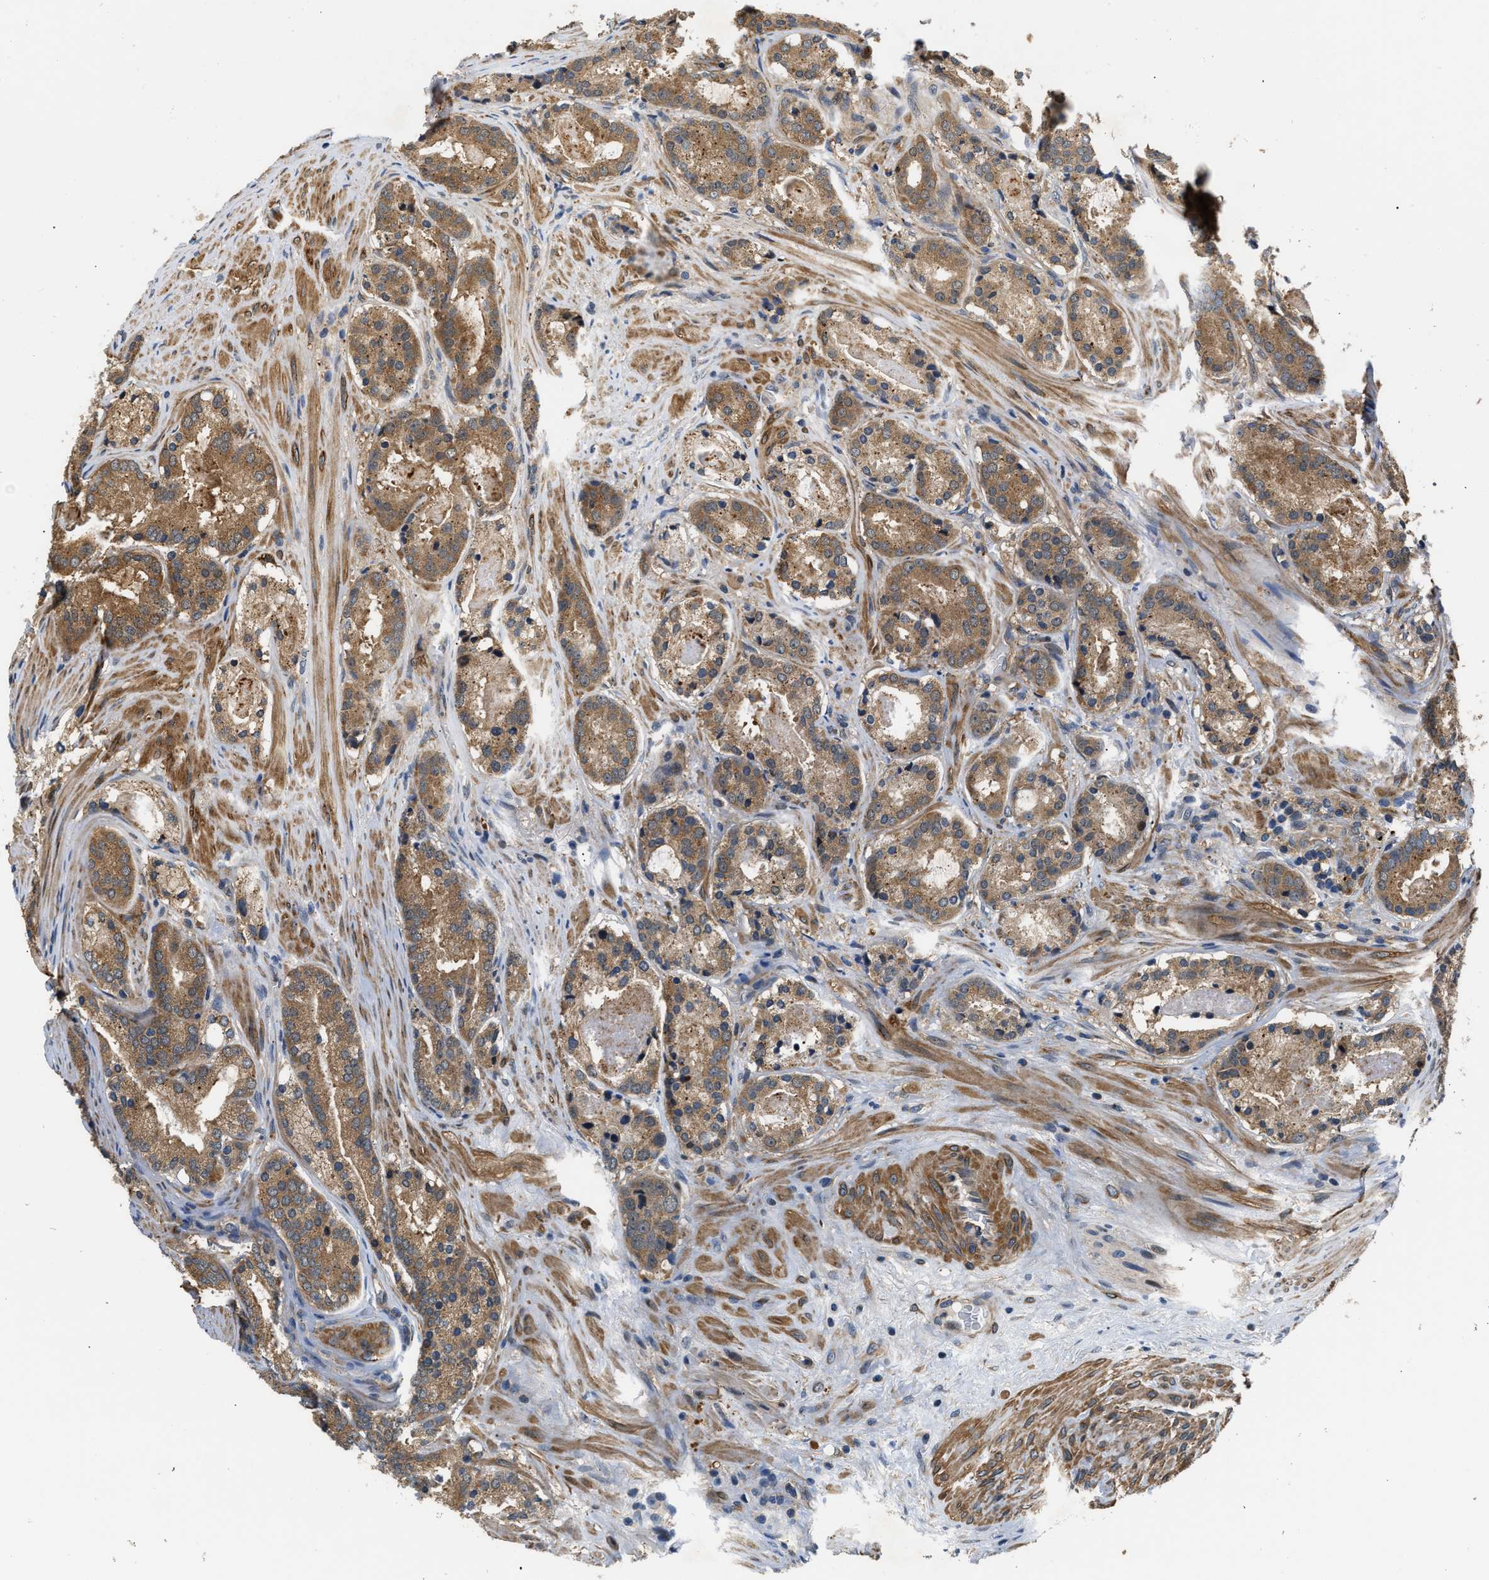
{"staining": {"intensity": "moderate", "quantity": ">75%", "location": "cytoplasmic/membranous"}, "tissue": "prostate cancer", "cell_type": "Tumor cells", "image_type": "cancer", "snomed": [{"axis": "morphology", "description": "Adenocarcinoma, Low grade"}, {"axis": "topography", "description": "Prostate"}], "caption": "Moderate cytoplasmic/membranous staining is seen in about >75% of tumor cells in adenocarcinoma (low-grade) (prostate).", "gene": "LARP6", "patient": {"sex": "male", "age": 69}}